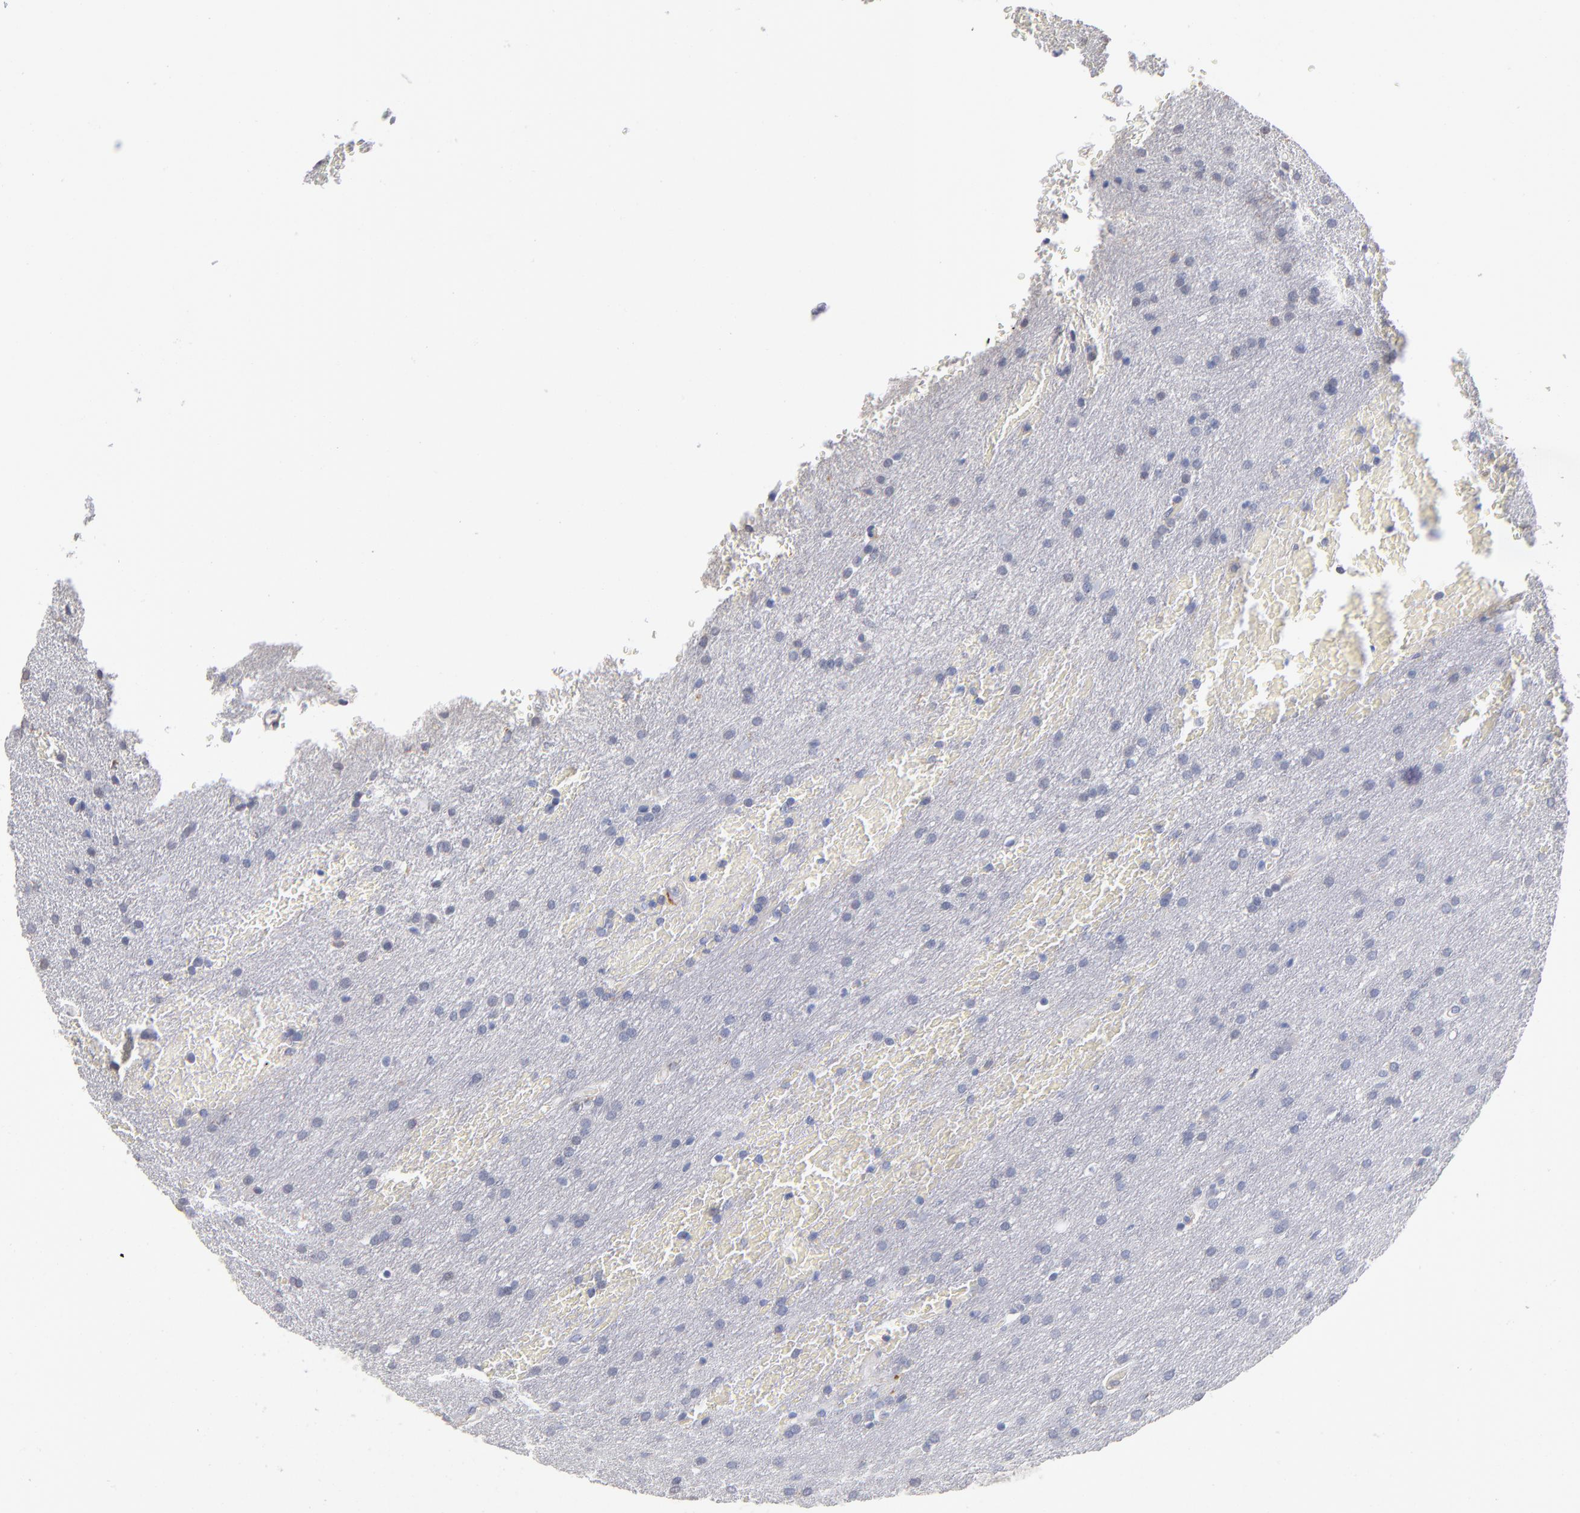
{"staining": {"intensity": "negative", "quantity": "none", "location": "none"}, "tissue": "glioma", "cell_type": "Tumor cells", "image_type": "cancer", "snomed": [{"axis": "morphology", "description": "Glioma, malignant, Low grade"}, {"axis": "topography", "description": "Brain"}], "caption": "IHC of glioma exhibits no expression in tumor cells. Brightfield microscopy of immunohistochemistry (IHC) stained with DAB (brown) and hematoxylin (blue), captured at high magnification.", "gene": "CD180", "patient": {"sex": "female", "age": 32}}